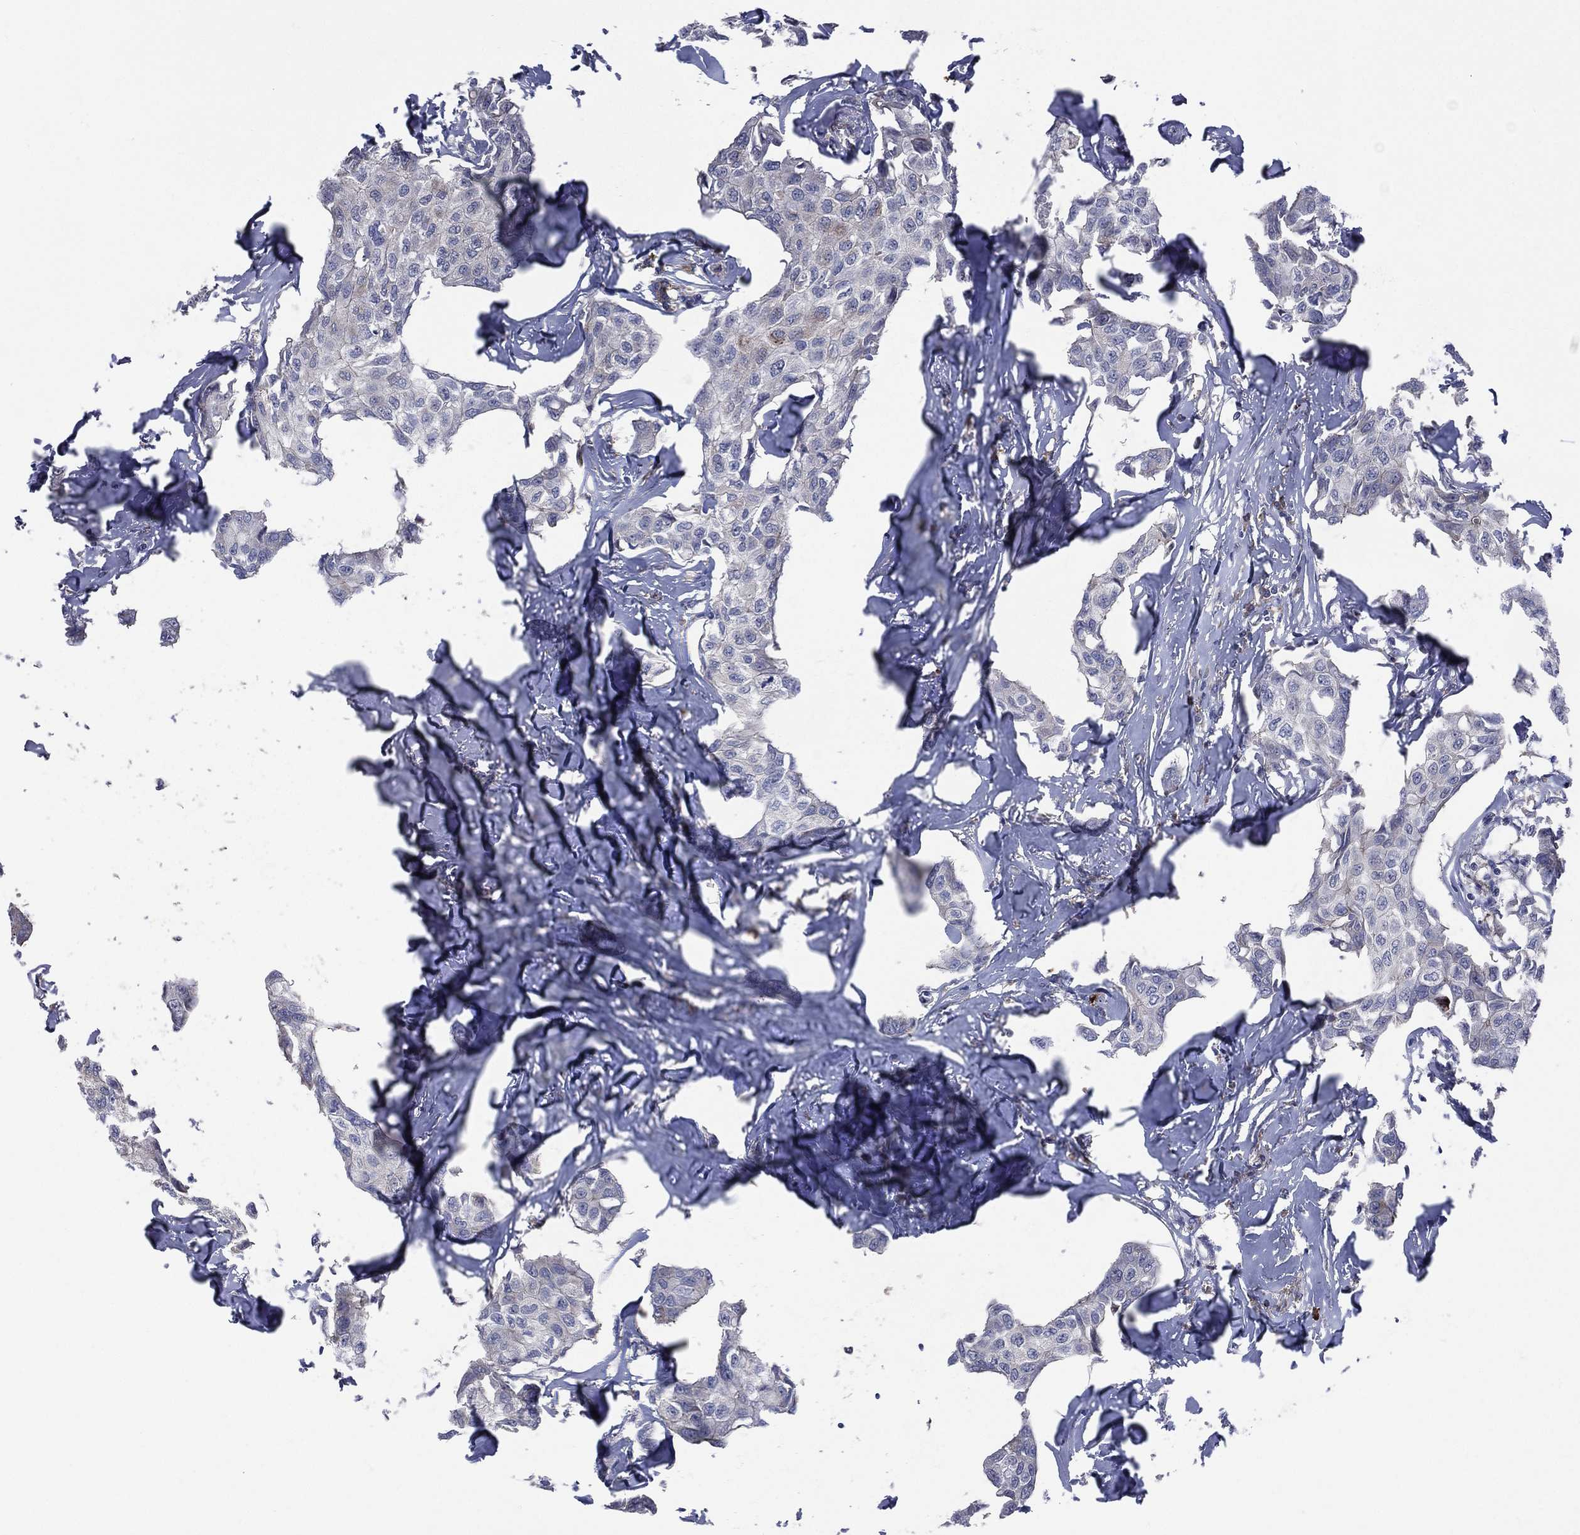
{"staining": {"intensity": "negative", "quantity": "none", "location": "none"}, "tissue": "breast cancer", "cell_type": "Tumor cells", "image_type": "cancer", "snomed": [{"axis": "morphology", "description": "Duct carcinoma"}, {"axis": "topography", "description": "Breast"}], "caption": "High magnification brightfield microscopy of breast invasive ductal carcinoma stained with DAB (3,3'-diaminobenzidine) (brown) and counterstained with hematoxylin (blue): tumor cells show no significant expression.", "gene": "CCDC159", "patient": {"sex": "female", "age": 80}}